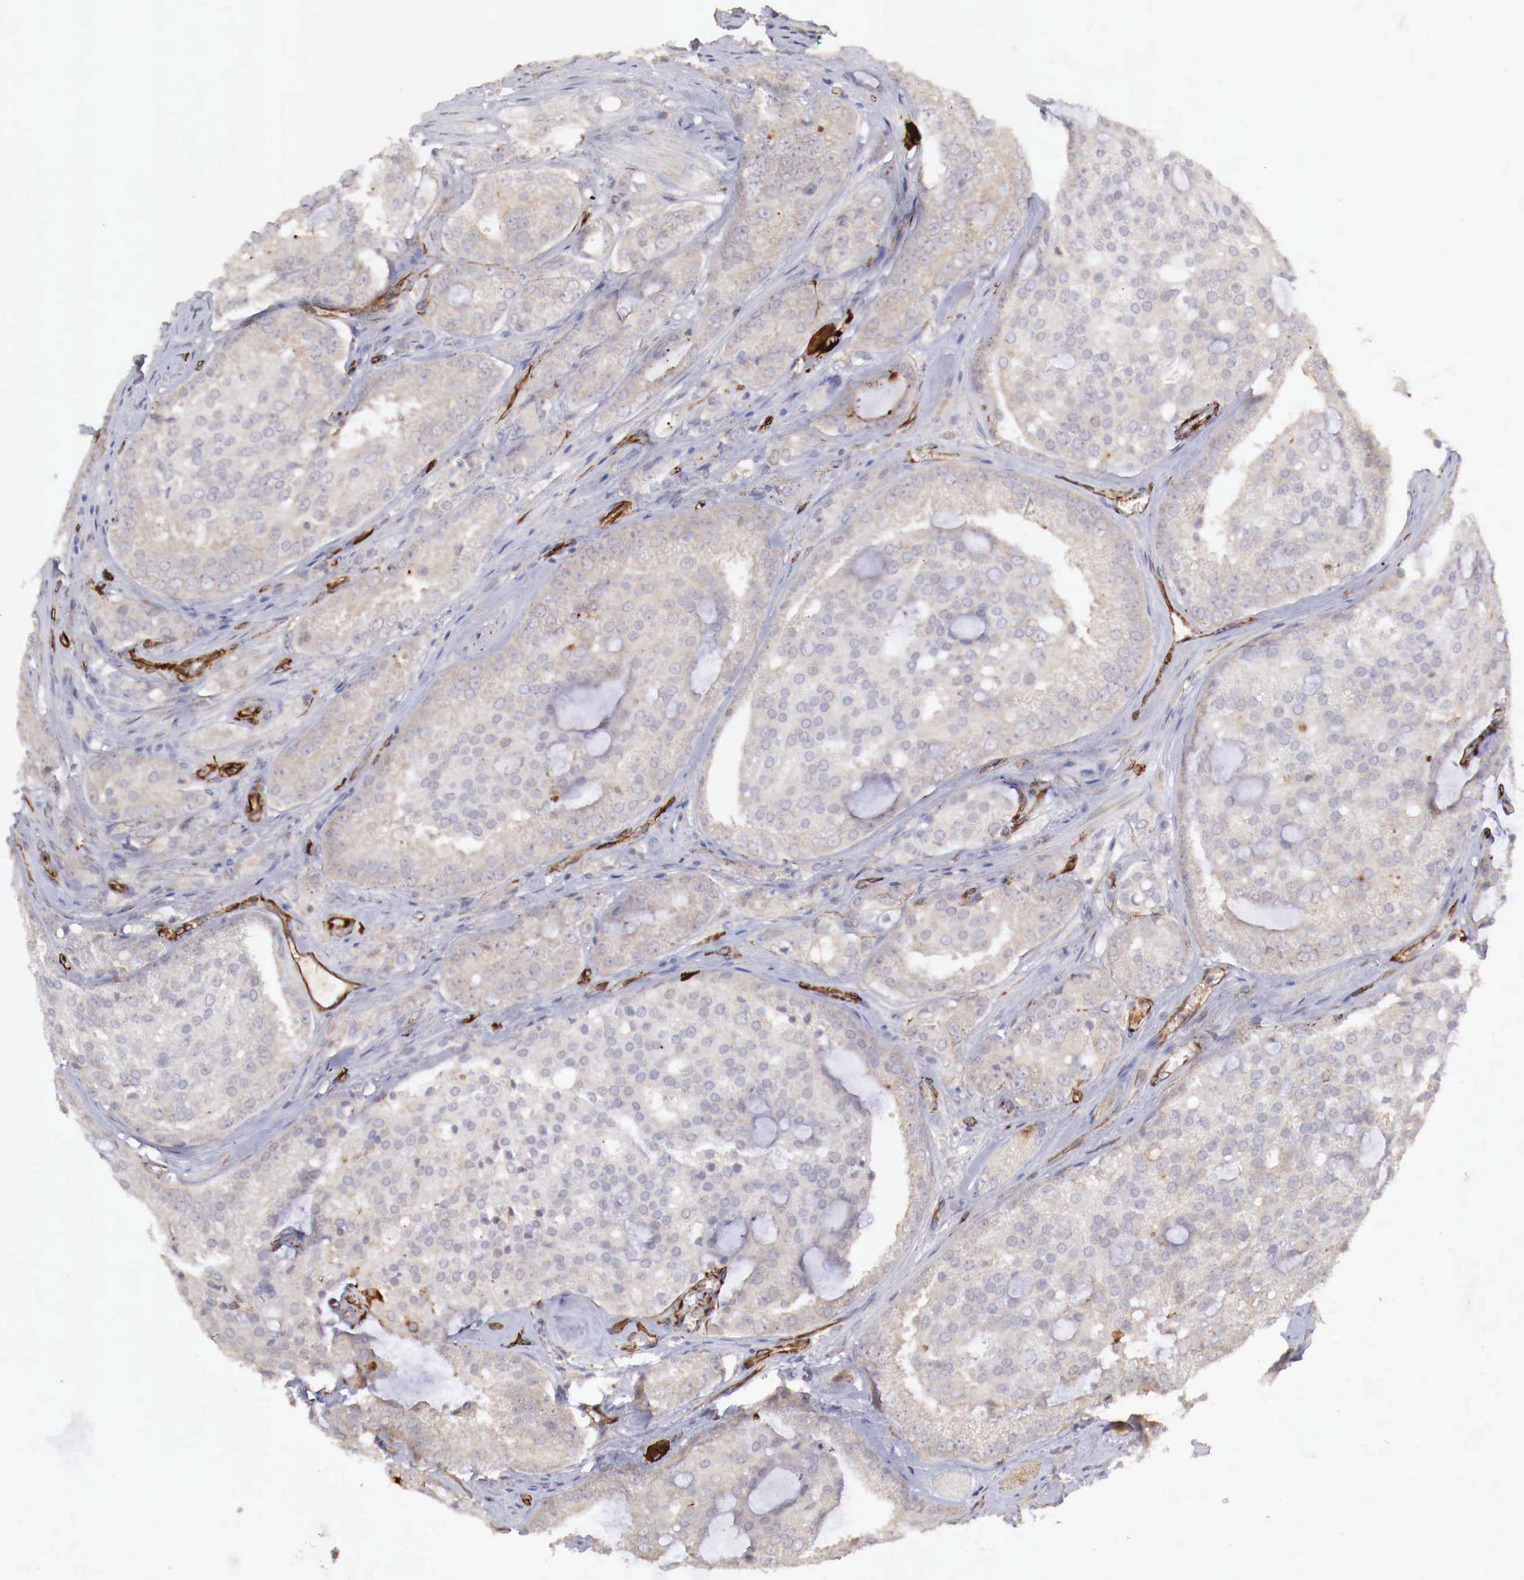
{"staining": {"intensity": "negative", "quantity": "none", "location": "none"}, "tissue": "prostate cancer", "cell_type": "Tumor cells", "image_type": "cancer", "snomed": [{"axis": "morphology", "description": "Adenocarcinoma, Medium grade"}, {"axis": "topography", "description": "Prostate"}], "caption": "An immunohistochemistry (IHC) image of medium-grade adenocarcinoma (prostate) is shown. There is no staining in tumor cells of medium-grade adenocarcinoma (prostate). The staining is performed using DAB (3,3'-diaminobenzidine) brown chromogen with nuclei counter-stained in using hematoxylin.", "gene": "WT1", "patient": {"sex": "male", "age": 60}}